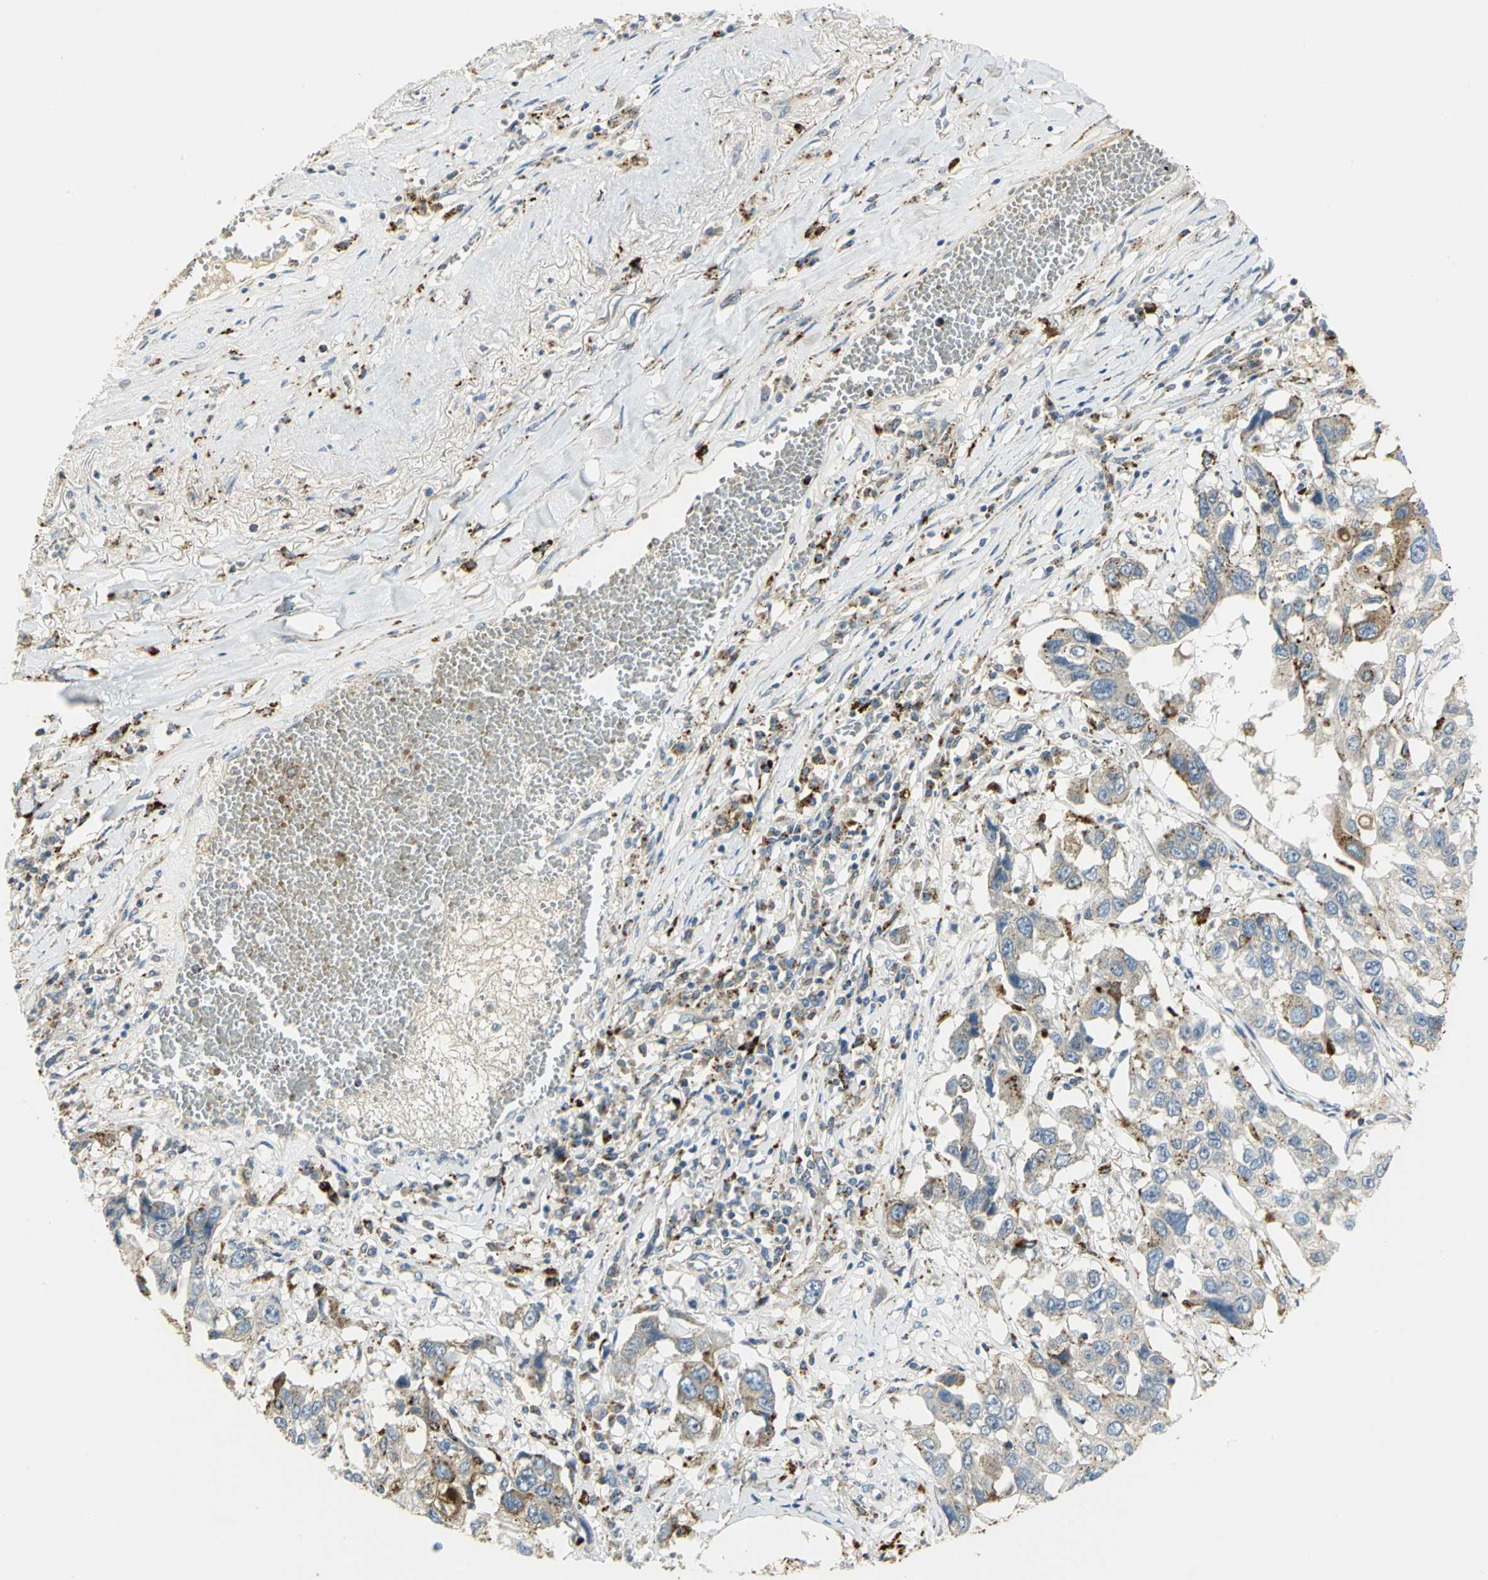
{"staining": {"intensity": "moderate", "quantity": "25%-75%", "location": "cytoplasmic/membranous"}, "tissue": "lung cancer", "cell_type": "Tumor cells", "image_type": "cancer", "snomed": [{"axis": "morphology", "description": "Squamous cell carcinoma, NOS"}, {"axis": "topography", "description": "Lung"}], "caption": "Protein analysis of lung squamous cell carcinoma tissue demonstrates moderate cytoplasmic/membranous positivity in approximately 25%-75% of tumor cells.", "gene": "ARSA", "patient": {"sex": "male", "age": 71}}